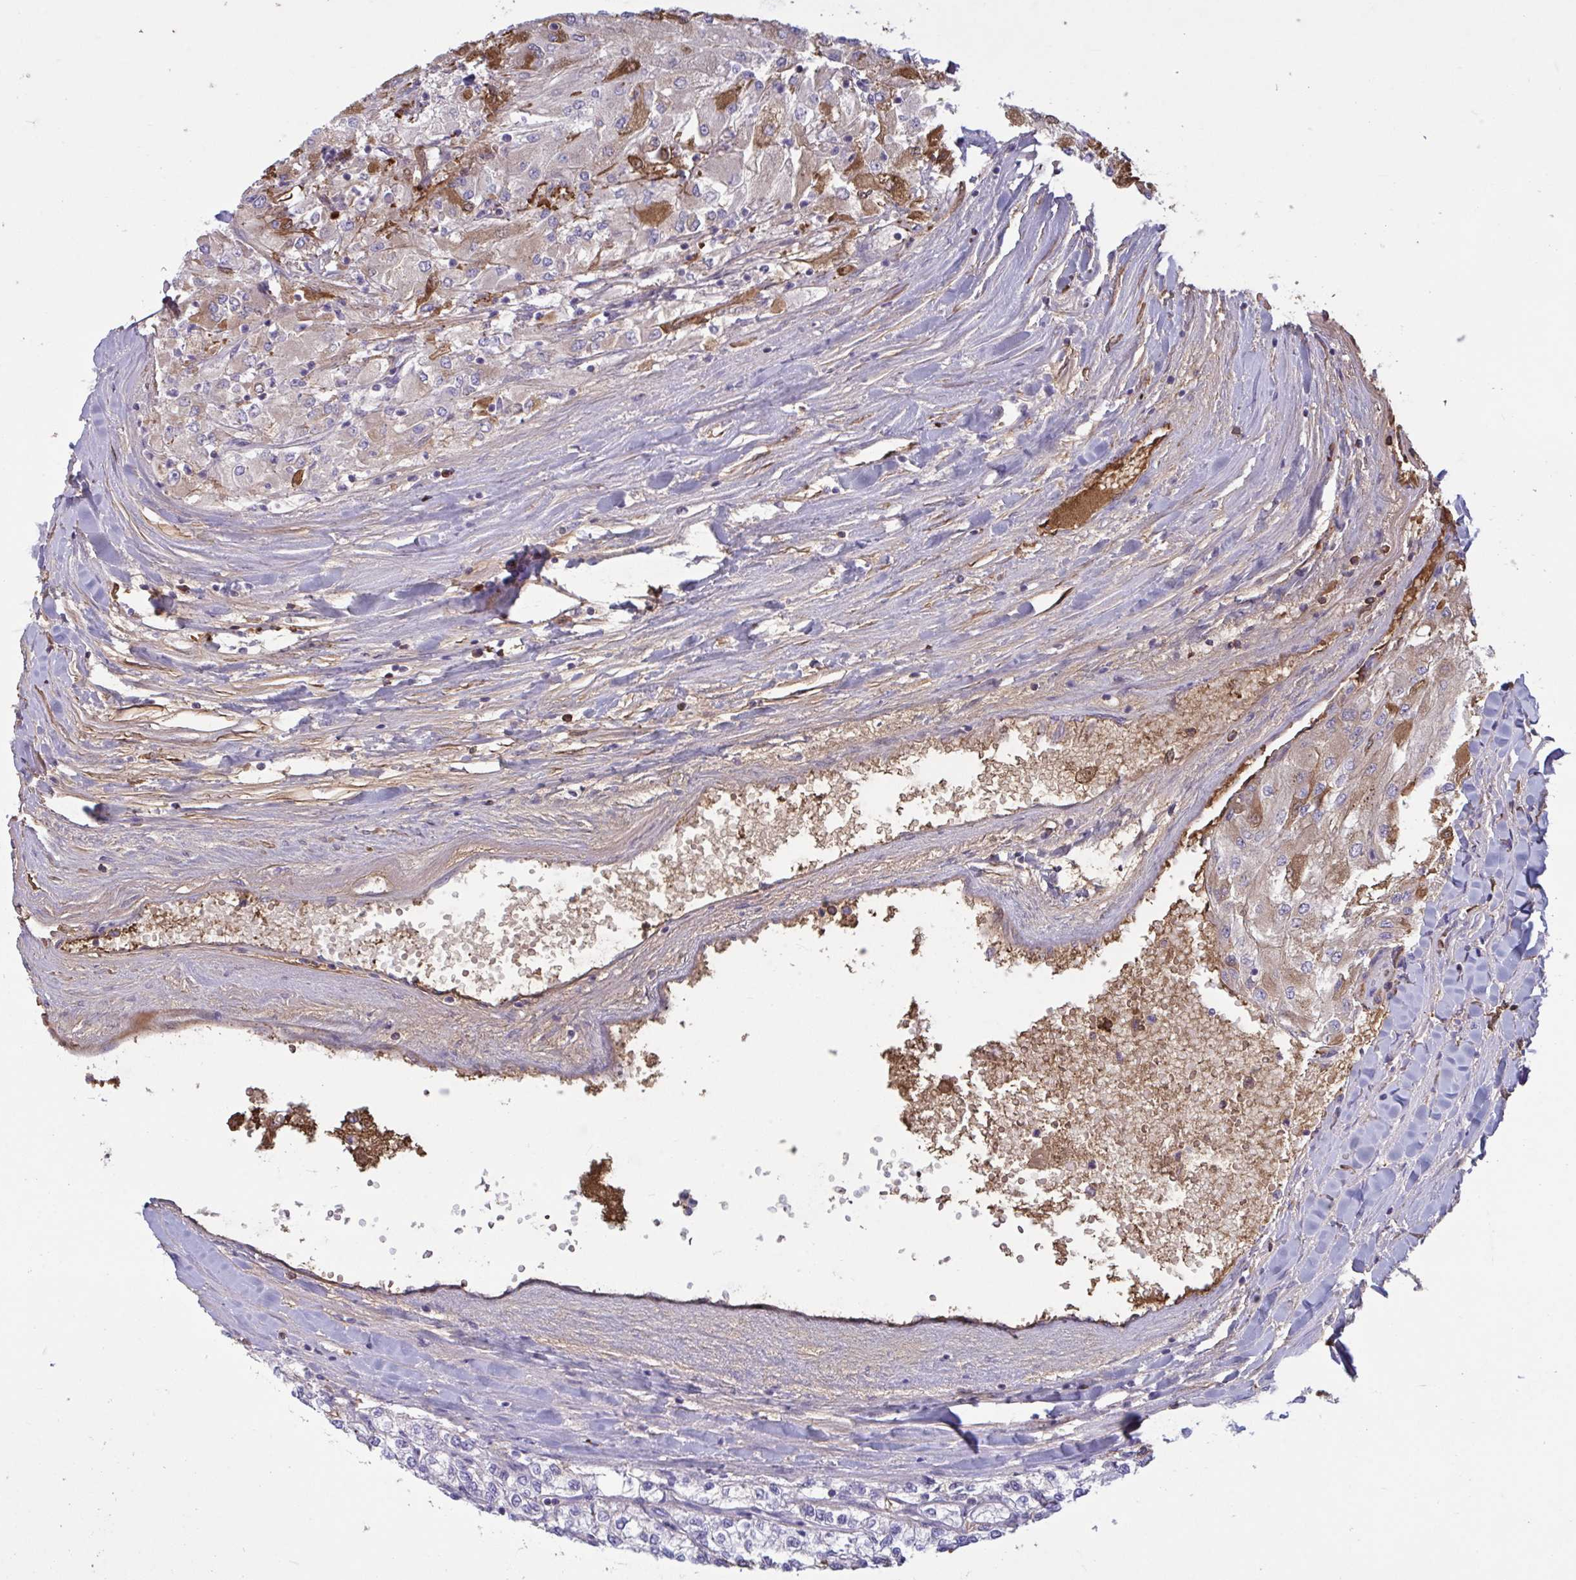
{"staining": {"intensity": "moderate", "quantity": "<25%", "location": "cytoplasmic/membranous"}, "tissue": "renal cancer", "cell_type": "Tumor cells", "image_type": "cancer", "snomed": [{"axis": "morphology", "description": "Adenocarcinoma, NOS"}, {"axis": "topography", "description": "Kidney"}], "caption": "High-magnification brightfield microscopy of renal cancer stained with DAB (3,3'-diaminobenzidine) (brown) and counterstained with hematoxylin (blue). tumor cells exhibit moderate cytoplasmic/membranous positivity is present in approximately<25% of cells. (DAB = brown stain, brightfield microscopy at high magnification).", "gene": "IL1R1", "patient": {"sex": "male", "age": 80}}